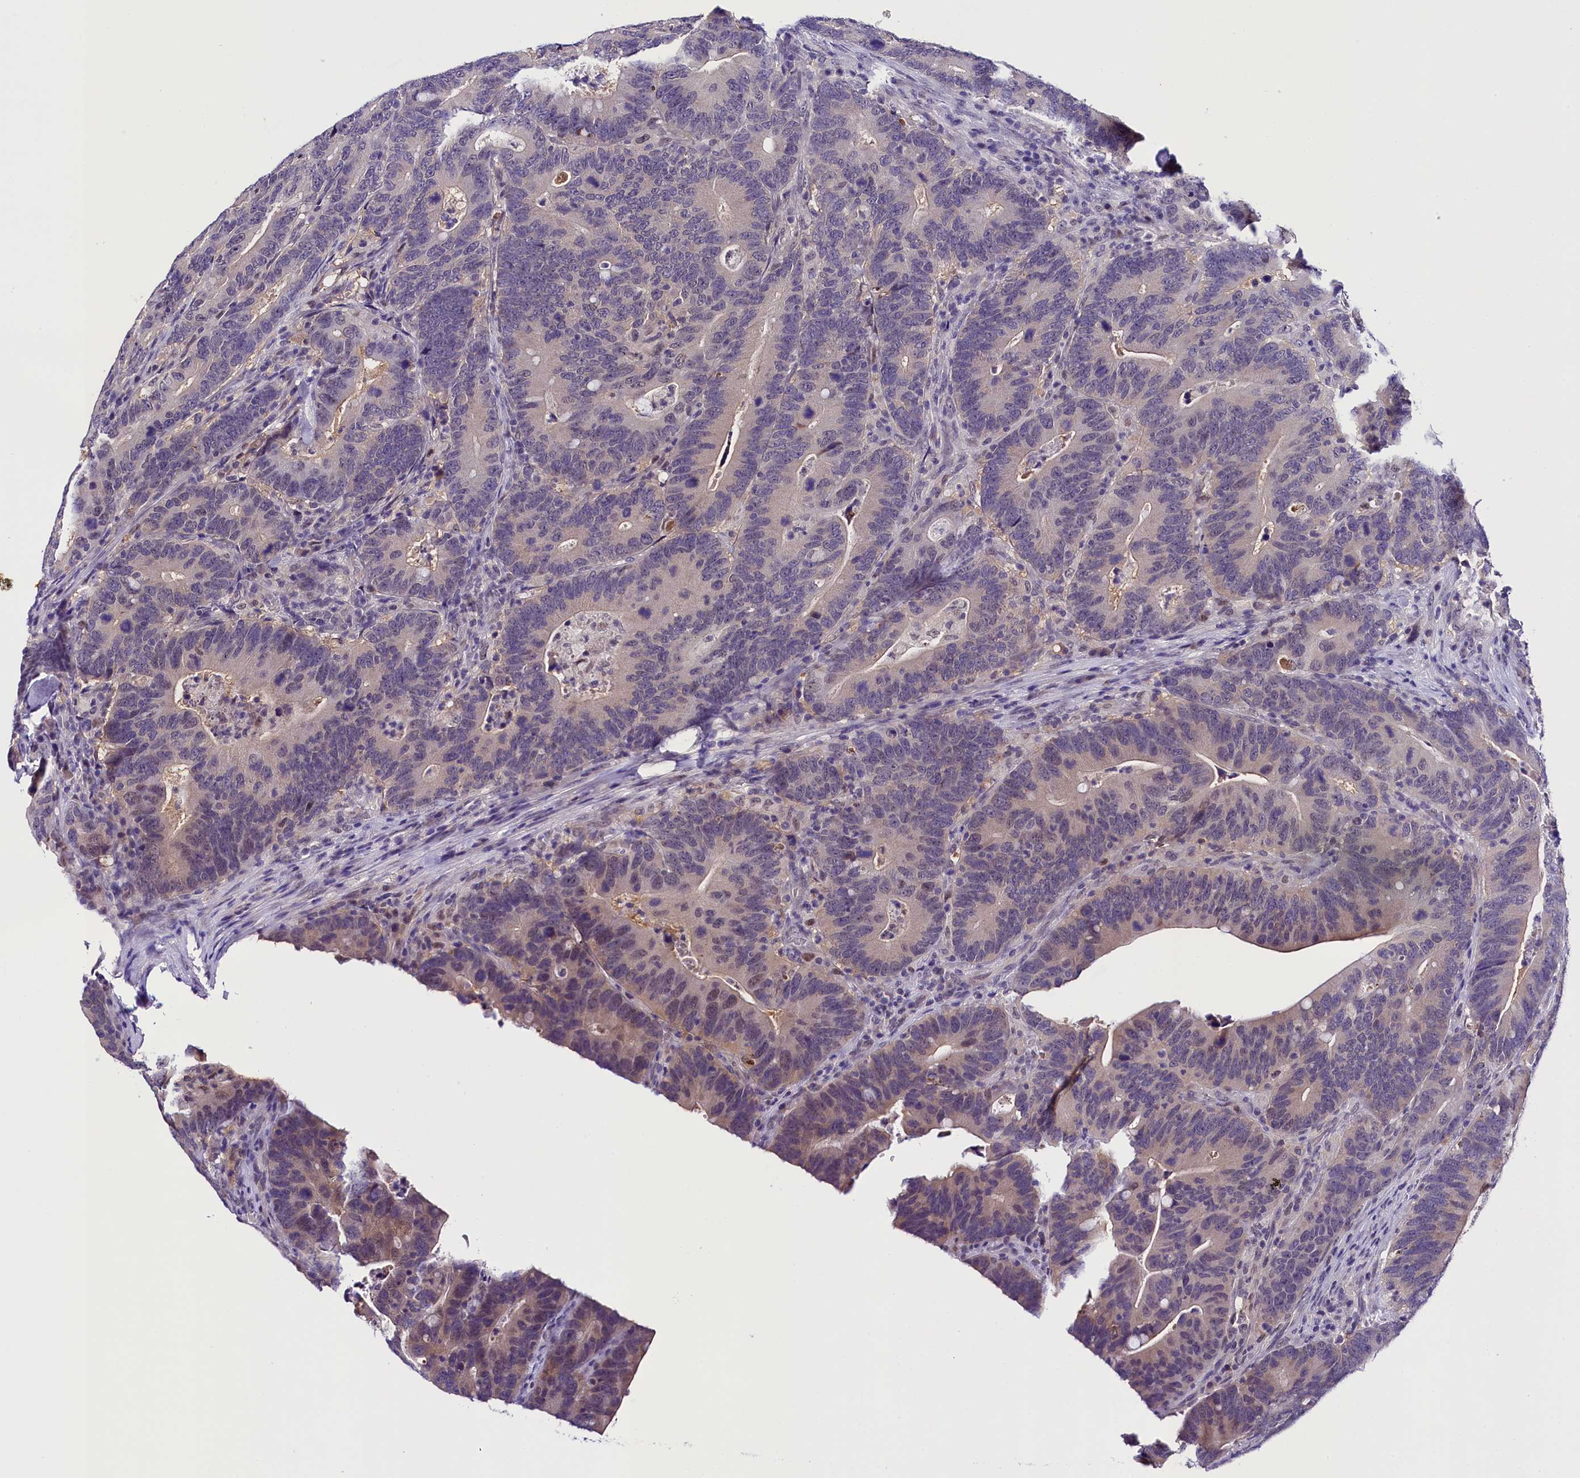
{"staining": {"intensity": "weak", "quantity": "<25%", "location": "cytoplasmic/membranous,nuclear"}, "tissue": "colorectal cancer", "cell_type": "Tumor cells", "image_type": "cancer", "snomed": [{"axis": "morphology", "description": "Adenocarcinoma, NOS"}, {"axis": "topography", "description": "Colon"}], "caption": "The immunohistochemistry (IHC) photomicrograph has no significant staining in tumor cells of colorectal adenocarcinoma tissue.", "gene": "IQCN", "patient": {"sex": "female", "age": 66}}